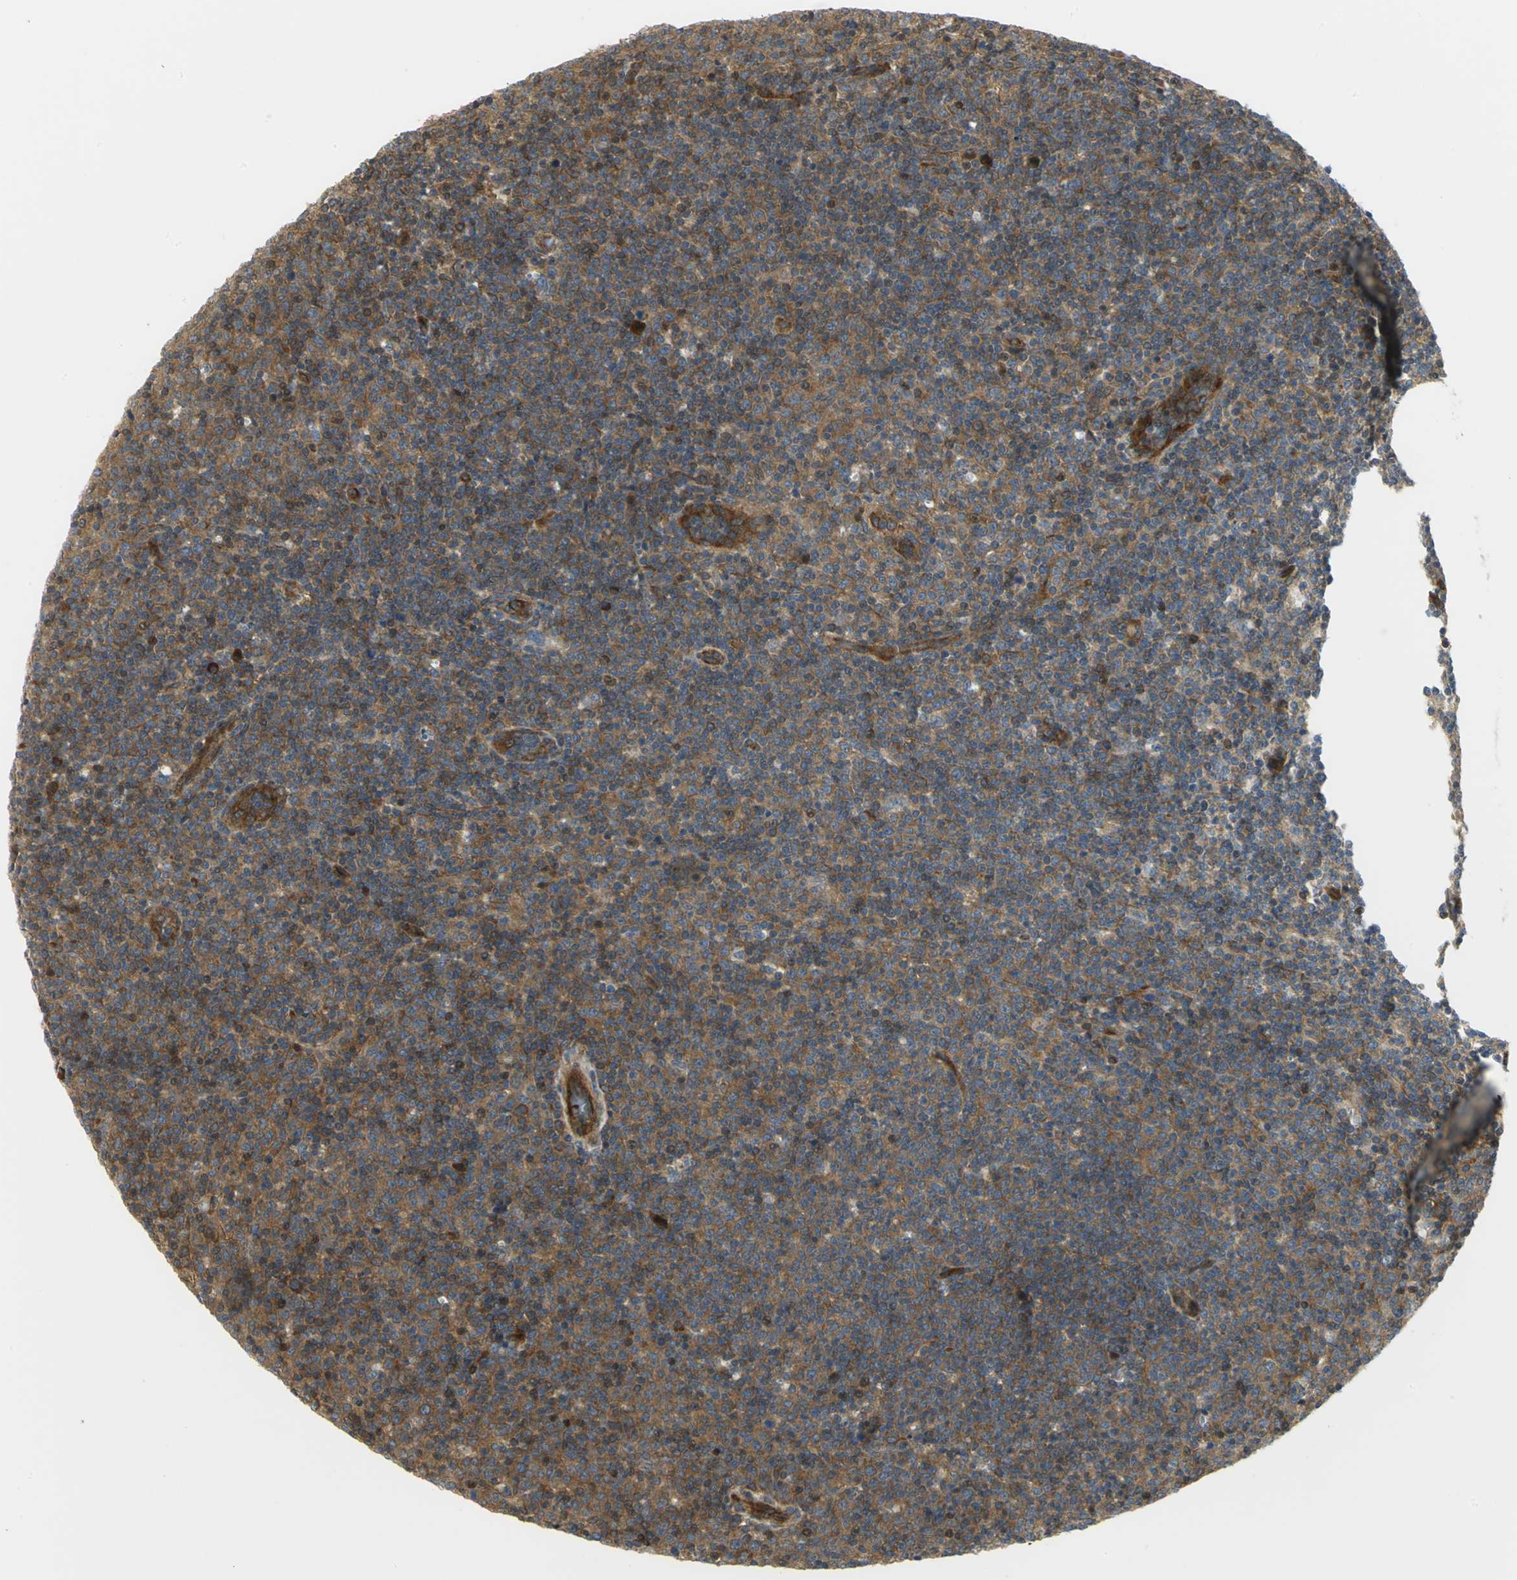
{"staining": {"intensity": "moderate", "quantity": ">75%", "location": "cytoplasmic/membranous,nuclear"}, "tissue": "lymphoma", "cell_type": "Tumor cells", "image_type": "cancer", "snomed": [{"axis": "morphology", "description": "Malignant lymphoma, non-Hodgkin's type, Low grade"}, {"axis": "topography", "description": "Lymph node"}], "caption": "Brown immunohistochemical staining in malignant lymphoma, non-Hodgkin's type (low-grade) displays moderate cytoplasmic/membranous and nuclear positivity in approximately >75% of tumor cells.", "gene": "EEA1", "patient": {"sex": "male", "age": 70}}